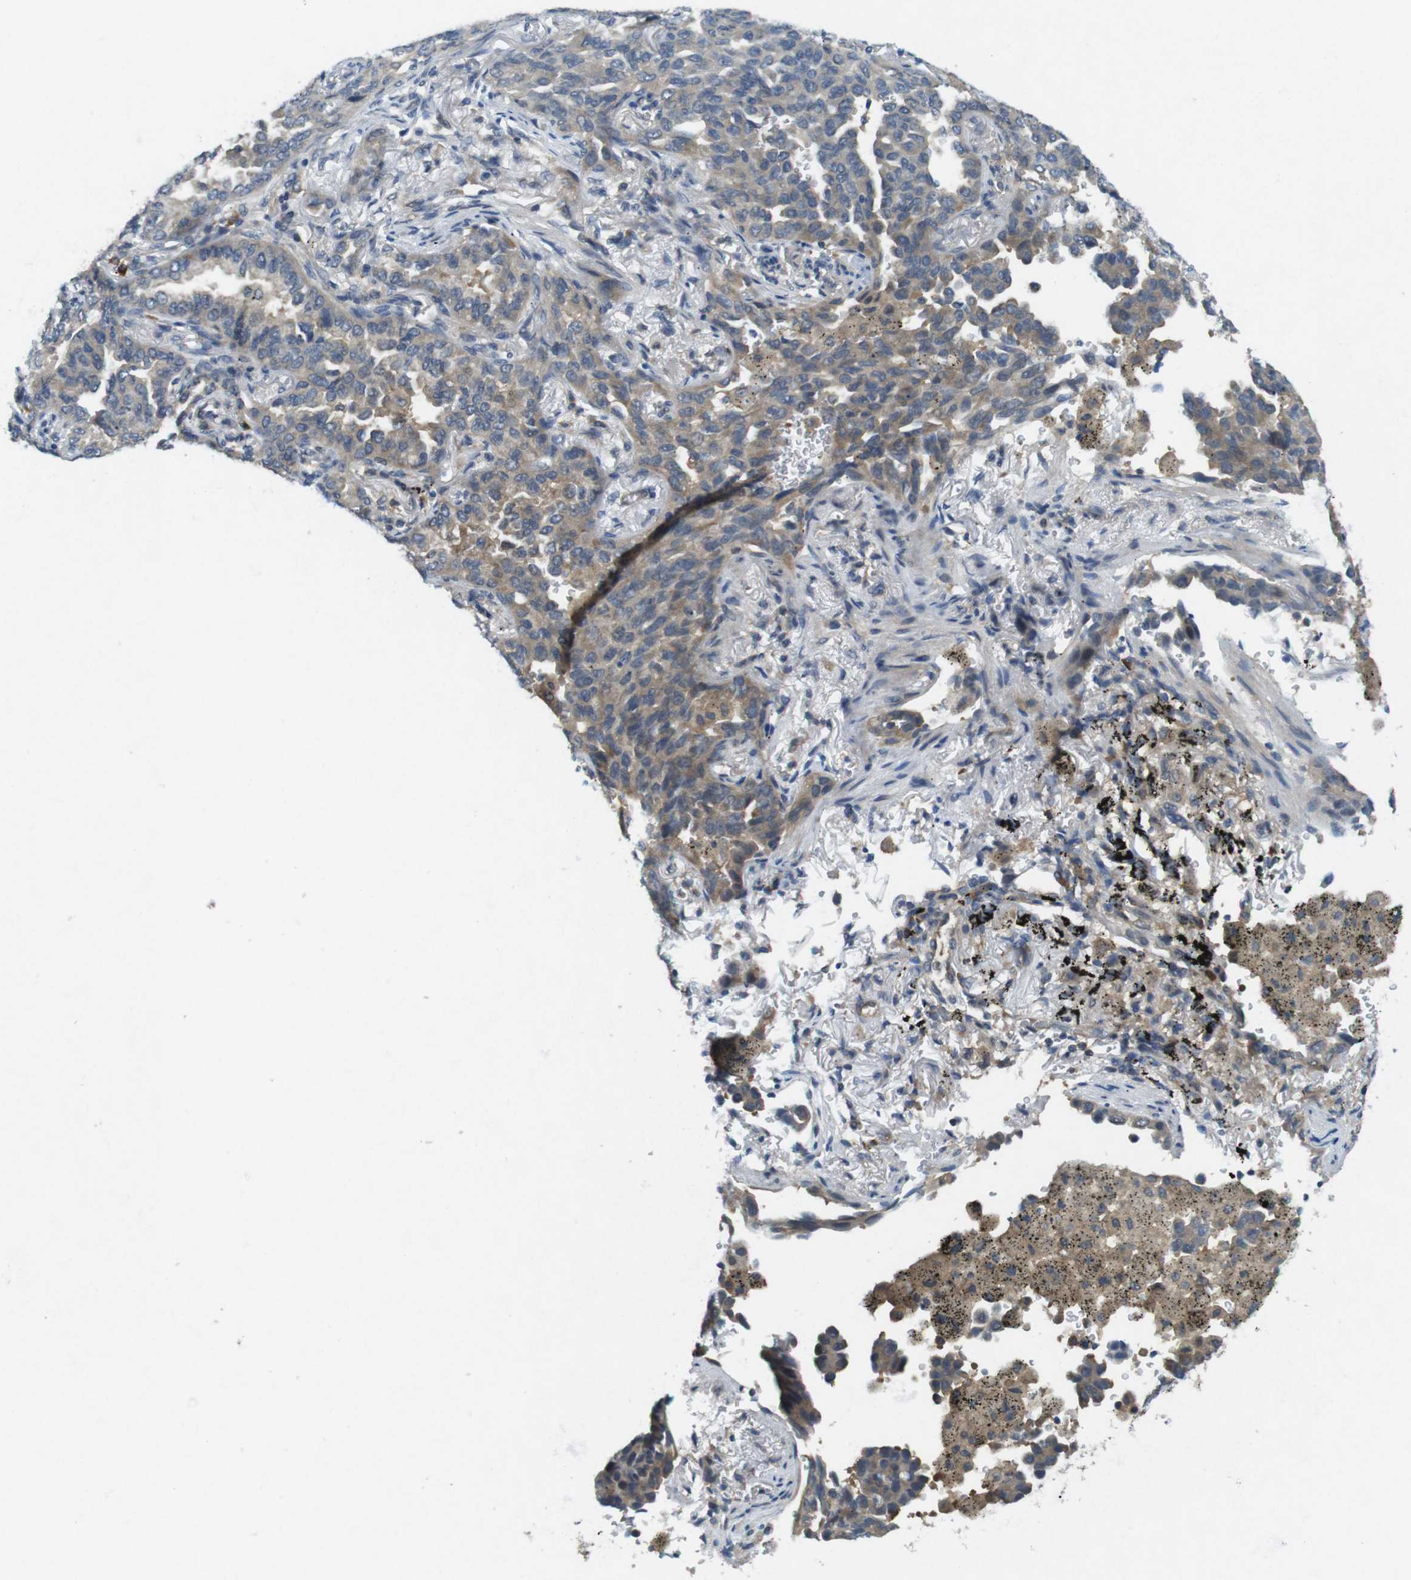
{"staining": {"intensity": "moderate", "quantity": "<25%", "location": "cytoplasmic/membranous"}, "tissue": "lung cancer", "cell_type": "Tumor cells", "image_type": "cancer", "snomed": [{"axis": "morphology", "description": "Normal tissue, NOS"}, {"axis": "morphology", "description": "Adenocarcinoma, NOS"}, {"axis": "topography", "description": "Lung"}], "caption": "IHC (DAB (3,3'-diaminobenzidine)) staining of adenocarcinoma (lung) shows moderate cytoplasmic/membranous protein positivity in approximately <25% of tumor cells.", "gene": "SUGT1", "patient": {"sex": "male", "age": 59}}